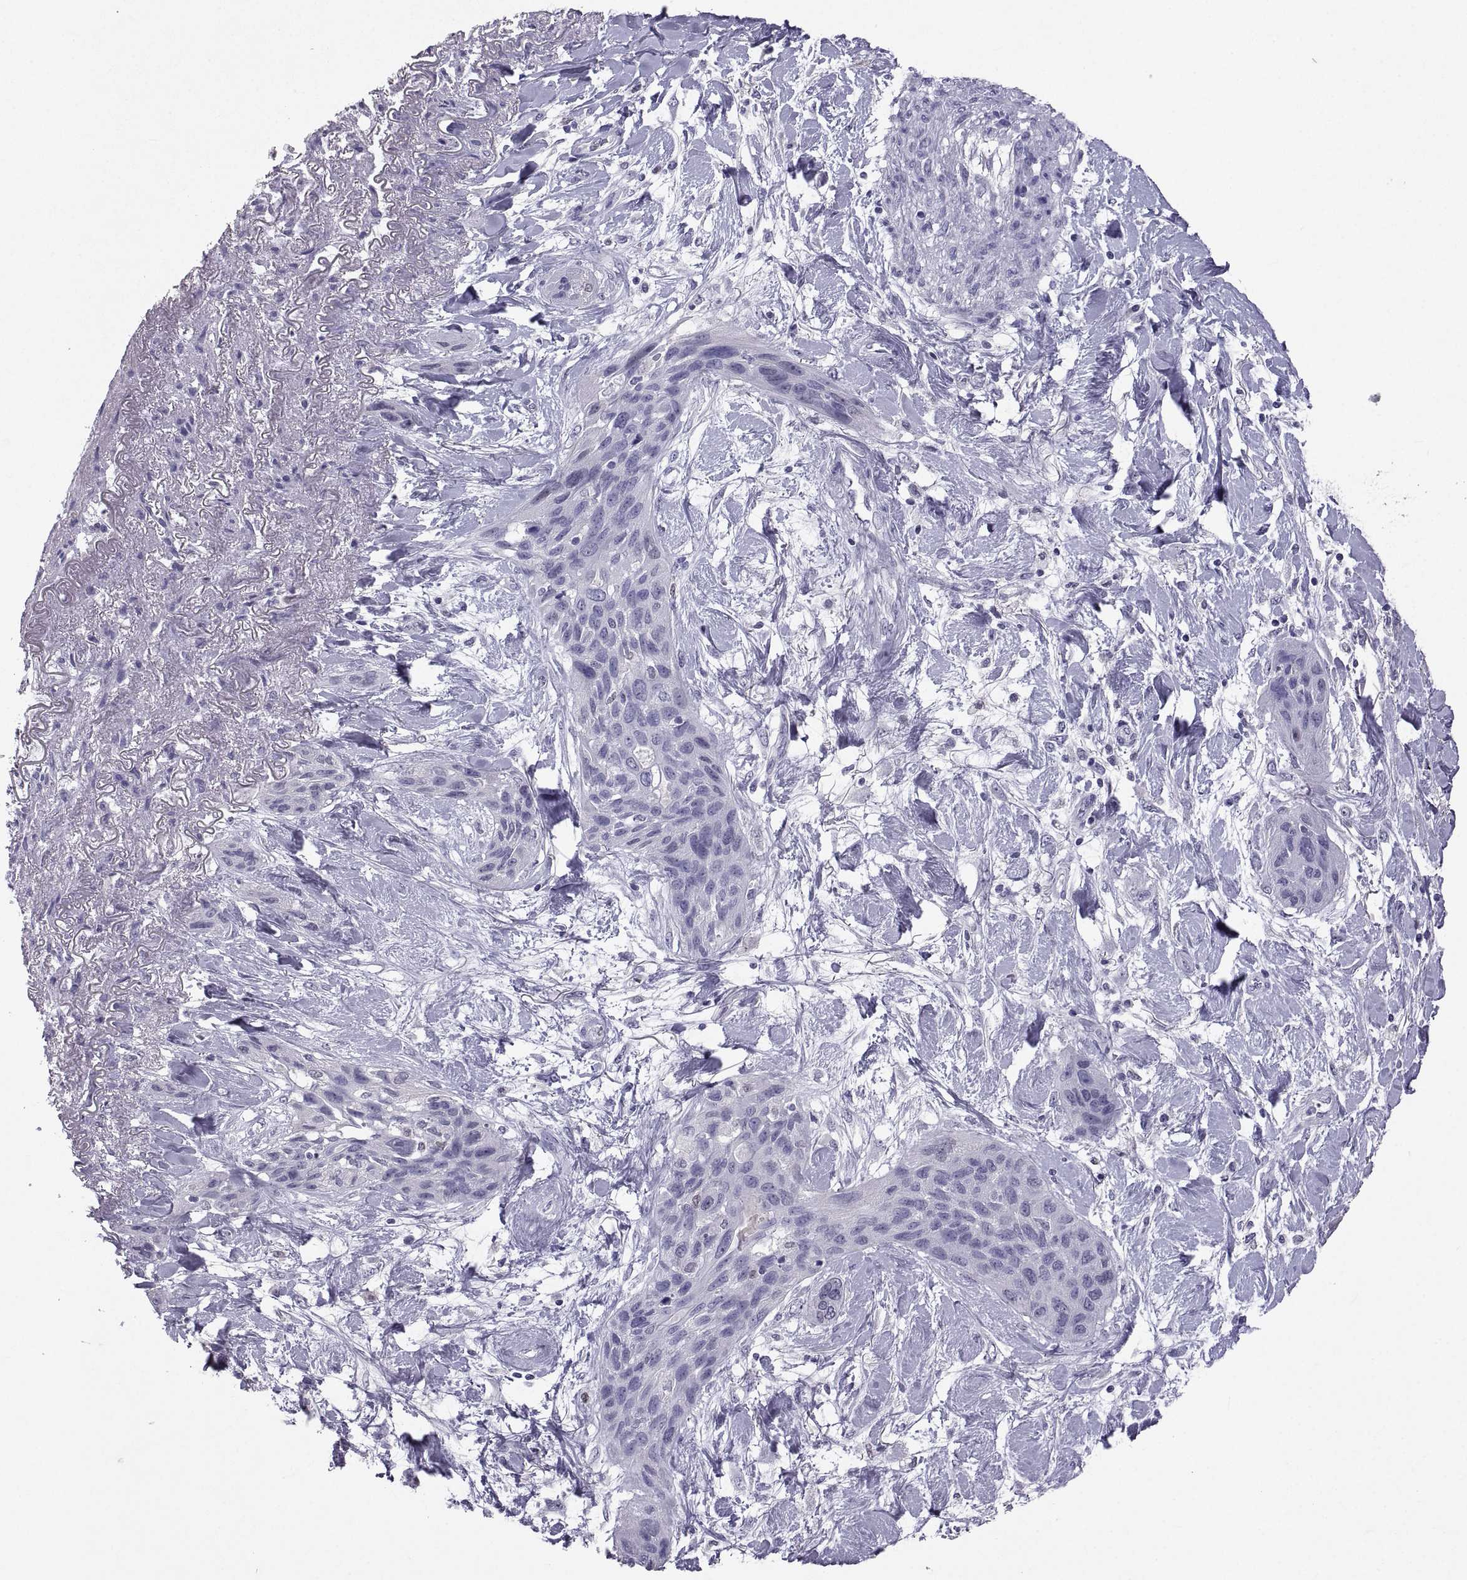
{"staining": {"intensity": "negative", "quantity": "none", "location": "none"}, "tissue": "lung cancer", "cell_type": "Tumor cells", "image_type": "cancer", "snomed": [{"axis": "morphology", "description": "Squamous cell carcinoma, NOS"}, {"axis": "topography", "description": "Lung"}], "caption": "There is no significant expression in tumor cells of lung cancer.", "gene": "SOX21", "patient": {"sex": "female", "age": 70}}